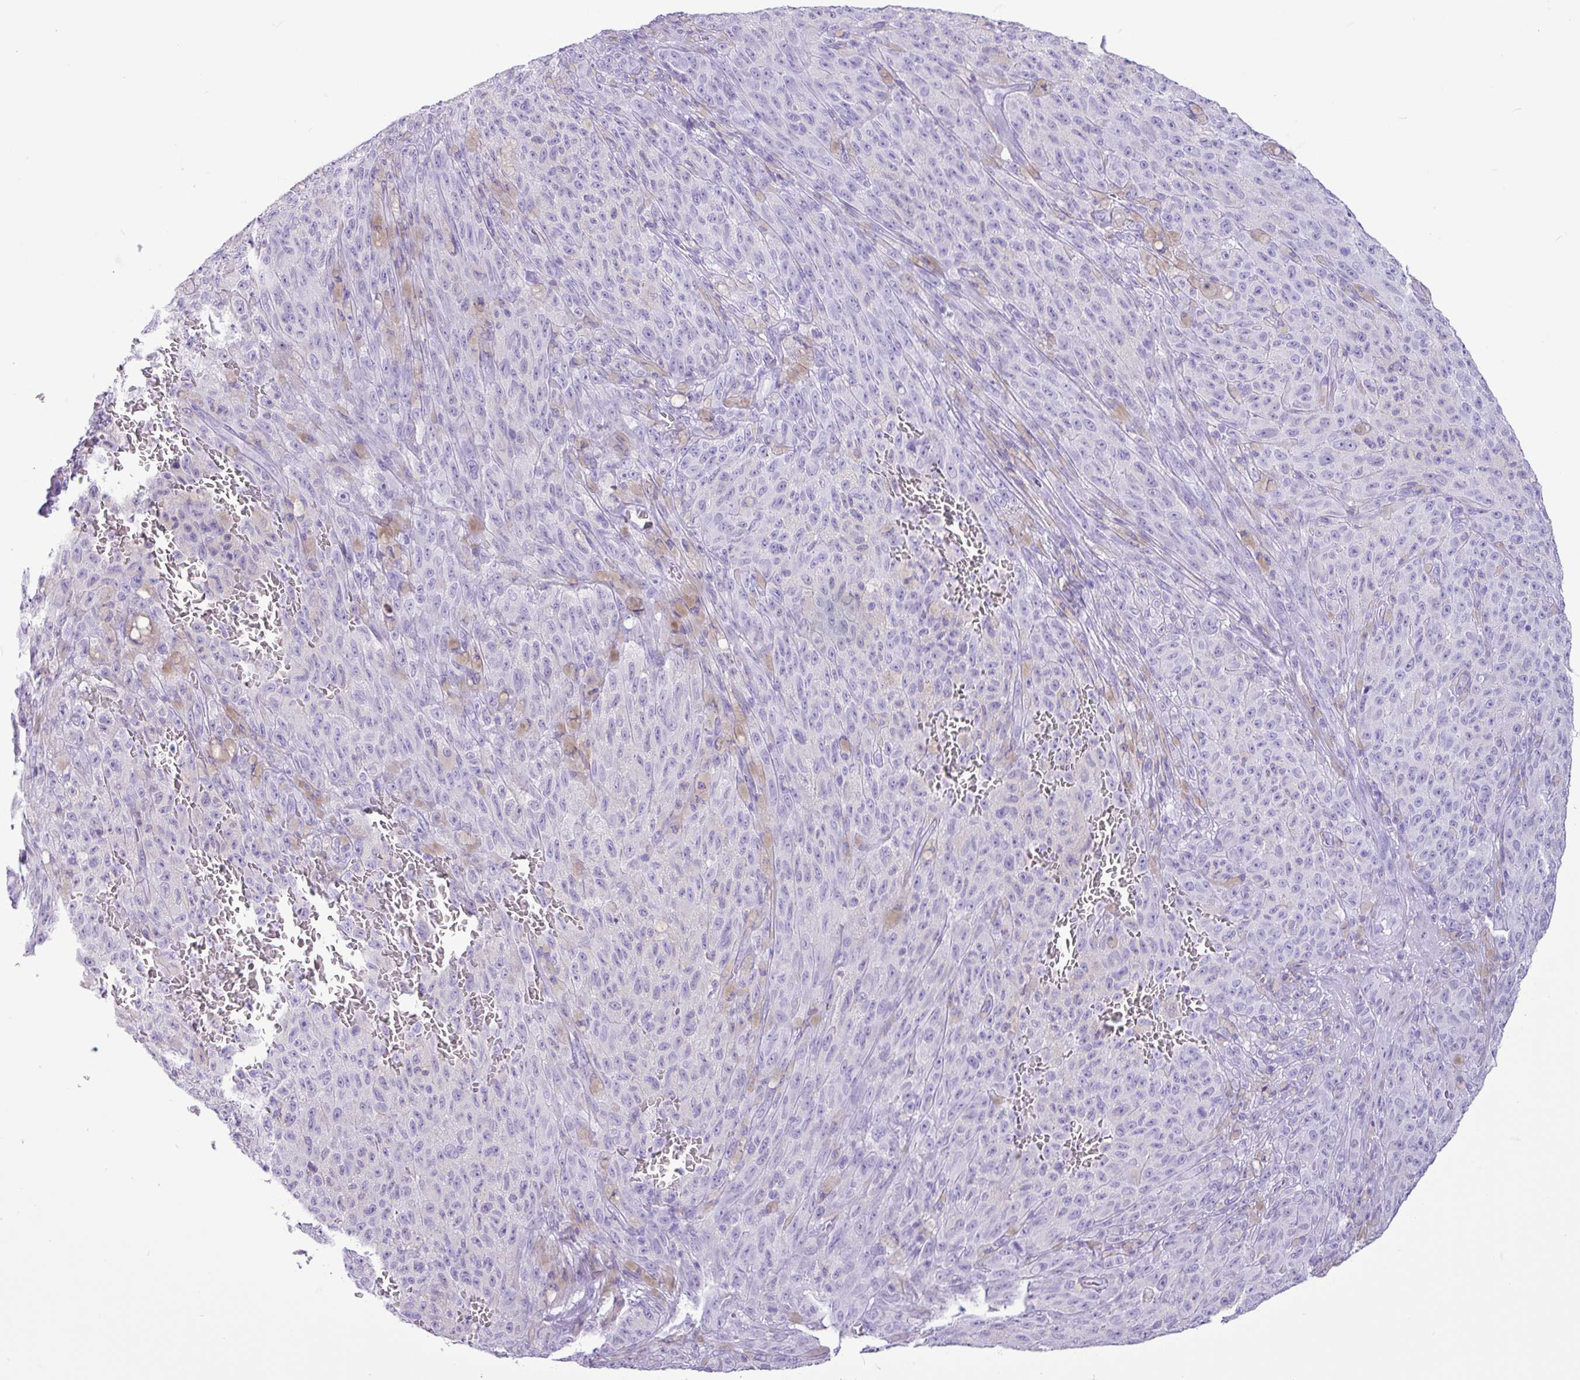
{"staining": {"intensity": "negative", "quantity": "none", "location": "none"}, "tissue": "melanoma", "cell_type": "Tumor cells", "image_type": "cancer", "snomed": [{"axis": "morphology", "description": "Malignant melanoma, NOS"}, {"axis": "topography", "description": "Skin"}], "caption": "Immunohistochemistry histopathology image of neoplastic tissue: melanoma stained with DAB (3,3'-diaminobenzidine) displays no significant protein positivity in tumor cells.", "gene": "CKMT2", "patient": {"sex": "female", "age": 82}}